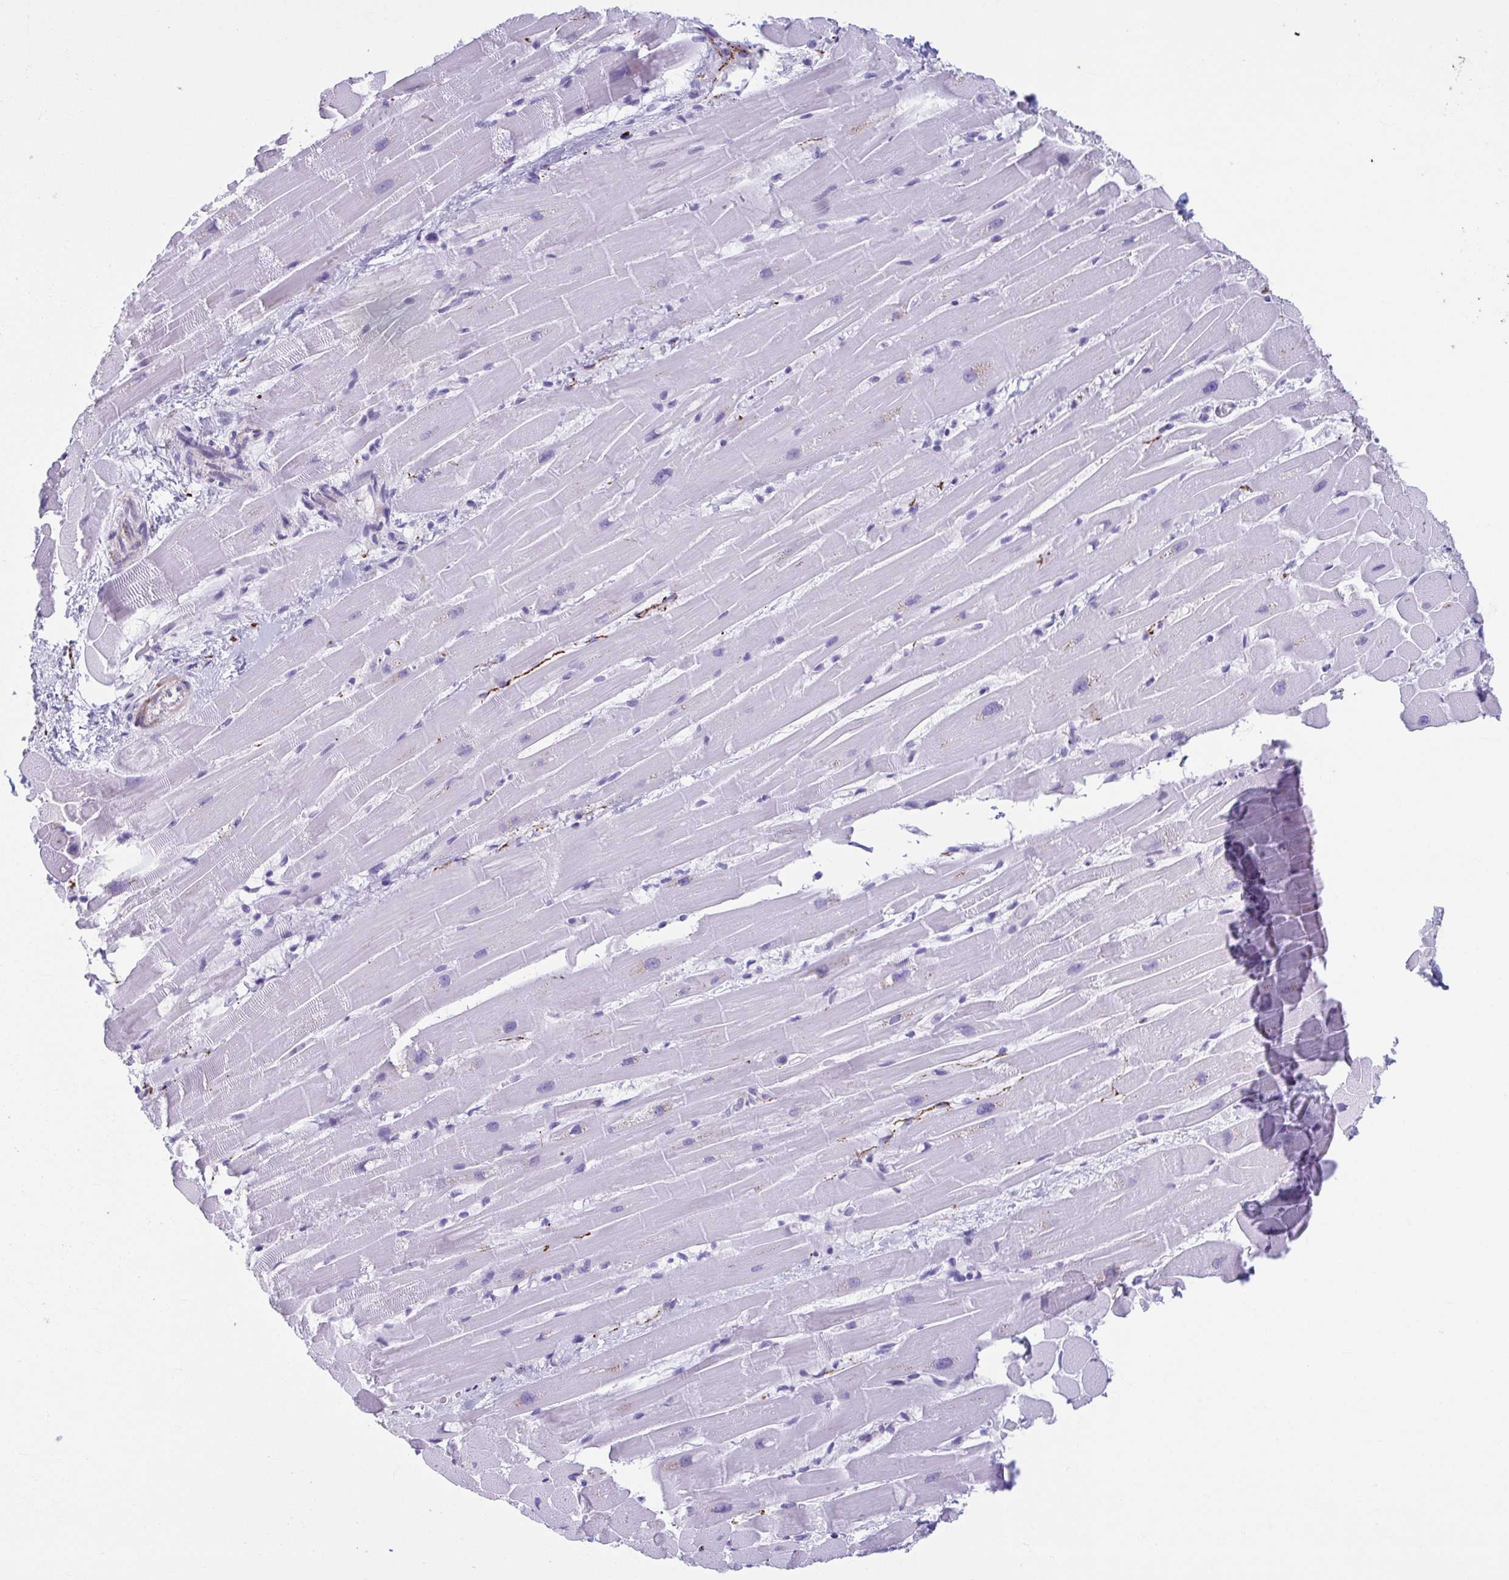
{"staining": {"intensity": "negative", "quantity": "none", "location": "none"}, "tissue": "heart muscle", "cell_type": "Cardiomyocytes", "image_type": "normal", "snomed": [{"axis": "morphology", "description": "Normal tissue, NOS"}, {"axis": "topography", "description": "Heart"}], "caption": "The immunohistochemistry (IHC) image has no significant expression in cardiomyocytes of heart muscle.", "gene": "TCEAL3", "patient": {"sex": "male", "age": 37}}